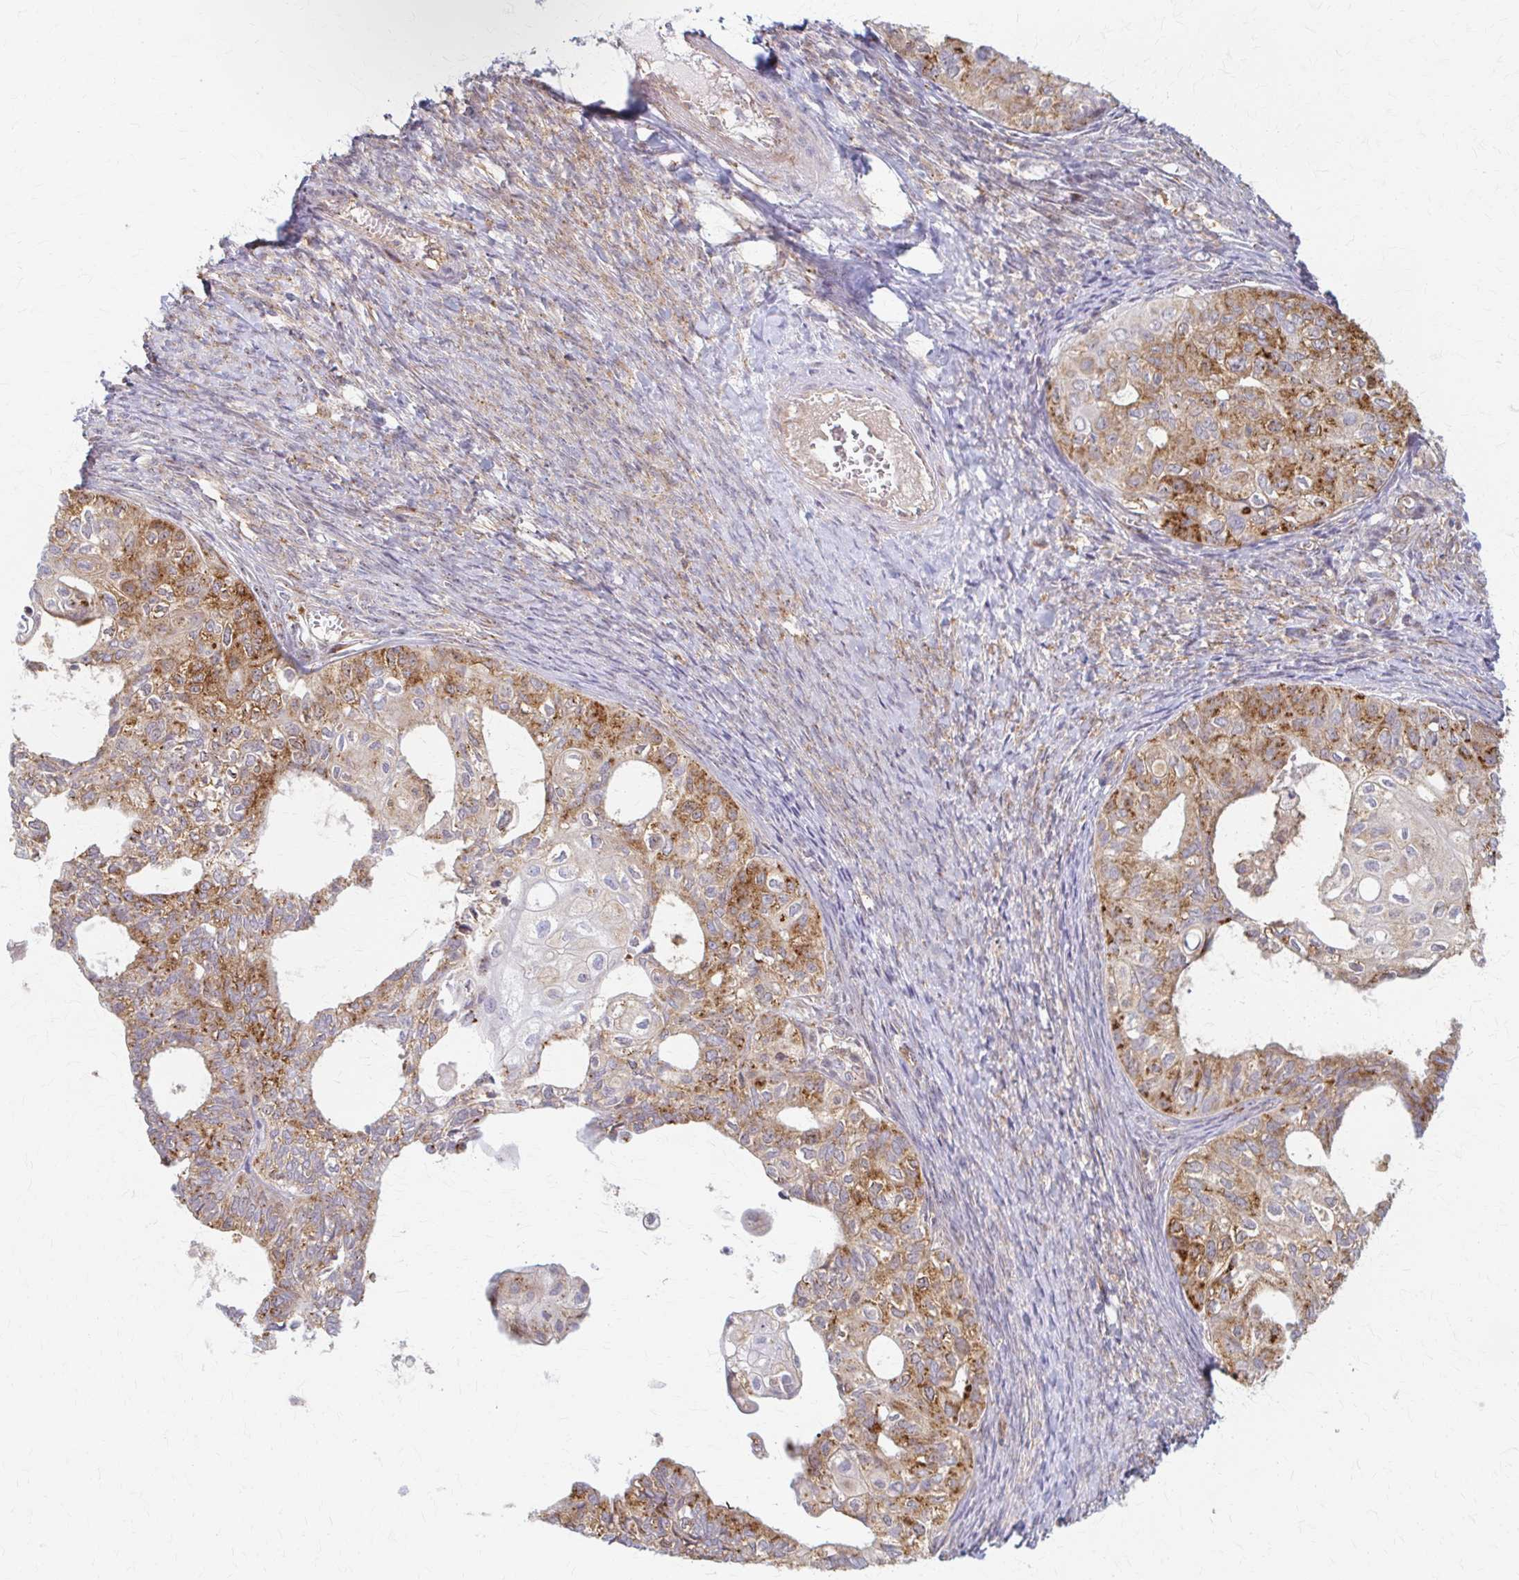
{"staining": {"intensity": "moderate", "quantity": ">75%", "location": "cytoplasmic/membranous"}, "tissue": "ovarian cancer", "cell_type": "Tumor cells", "image_type": "cancer", "snomed": [{"axis": "morphology", "description": "Carcinoma, endometroid"}, {"axis": "topography", "description": "Ovary"}], "caption": "Protein staining of ovarian cancer (endometroid carcinoma) tissue demonstrates moderate cytoplasmic/membranous expression in approximately >75% of tumor cells.", "gene": "ARHGAP35", "patient": {"sex": "female", "age": 64}}